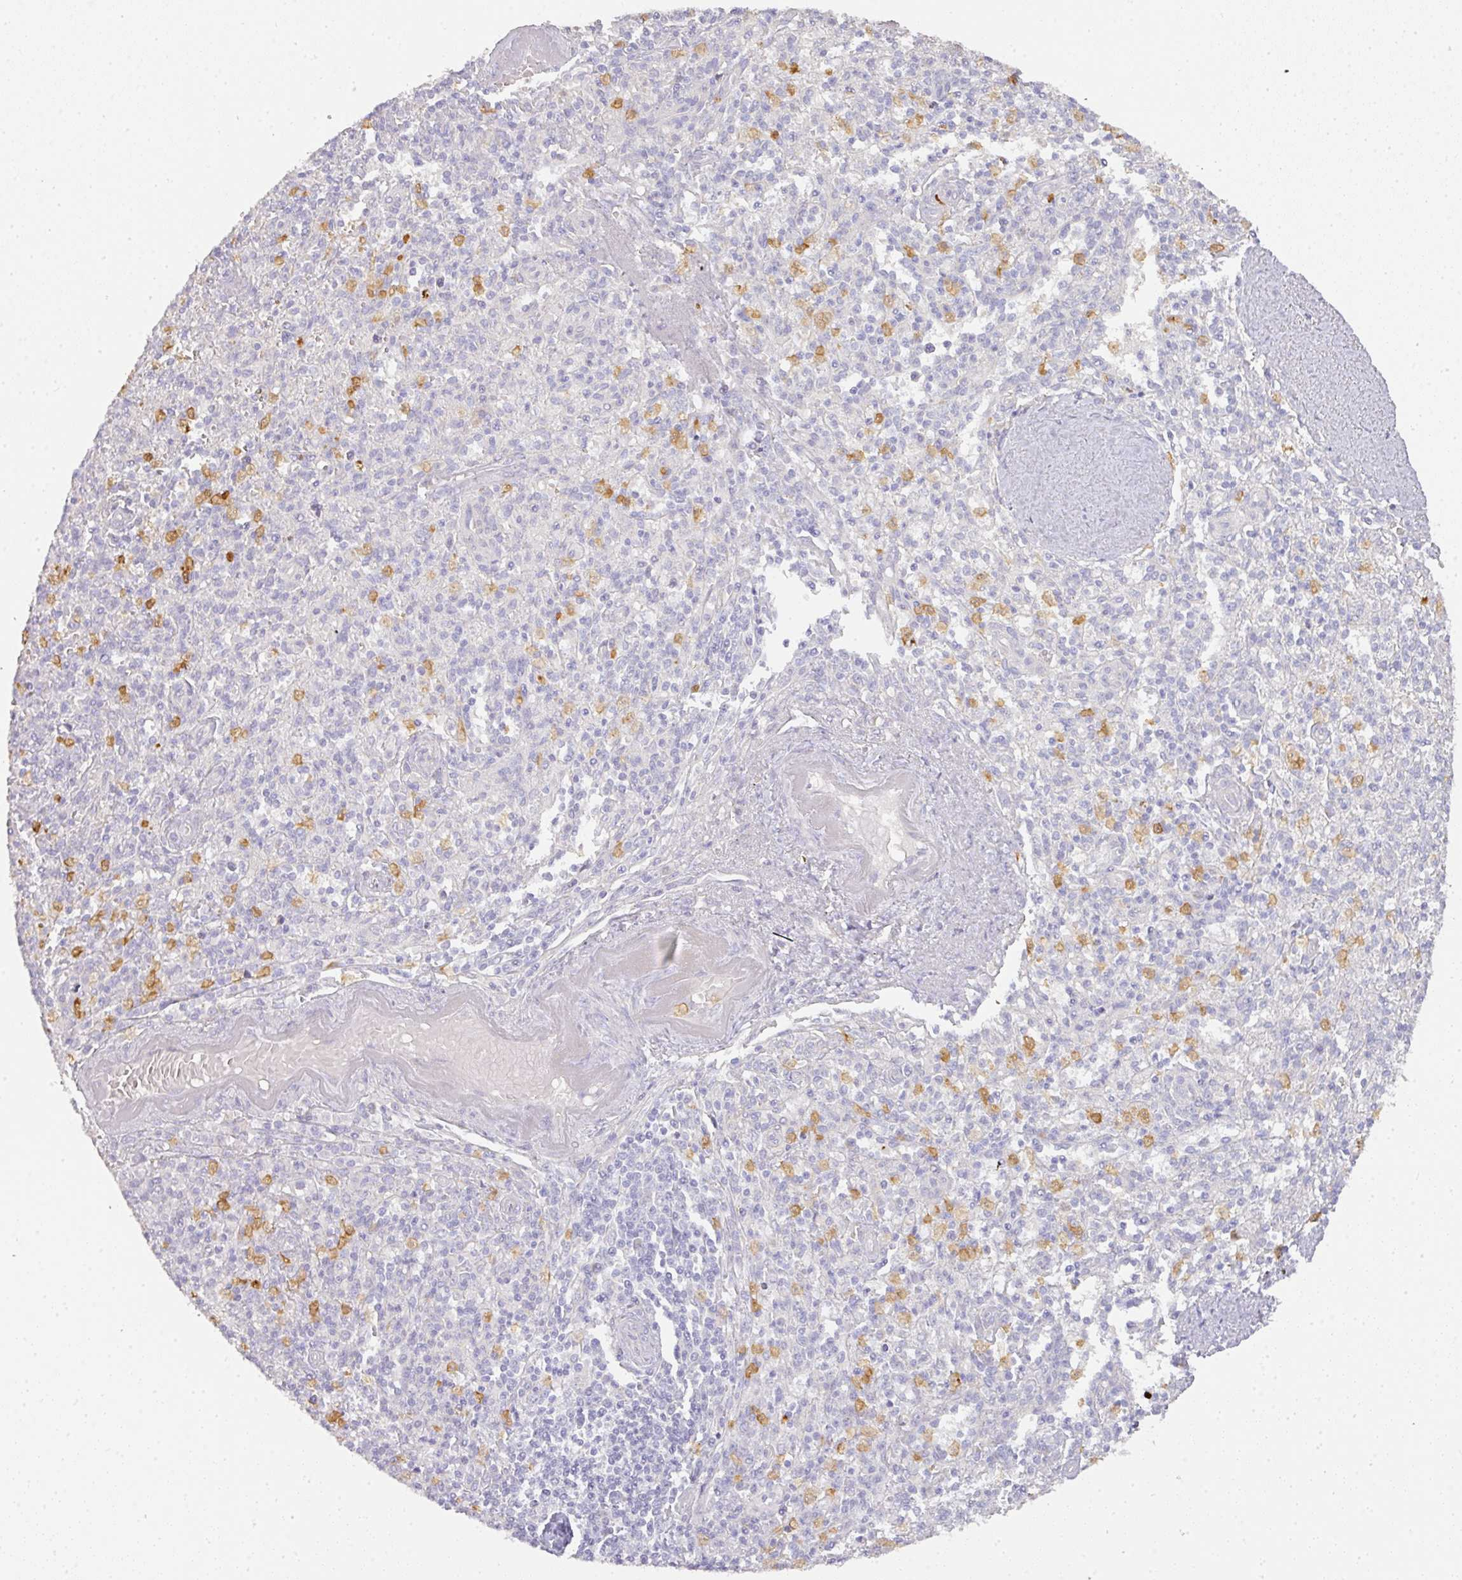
{"staining": {"intensity": "moderate", "quantity": "25%-75%", "location": "cytoplasmic/membranous"}, "tissue": "spleen", "cell_type": "Cells in red pulp", "image_type": "normal", "snomed": [{"axis": "morphology", "description": "Normal tissue, NOS"}, {"axis": "topography", "description": "Spleen"}], "caption": "The immunohistochemical stain highlights moderate cytoplasmic/membranous positivity in cells in red pulp of normal spleen. (brown staining indicates protein expression, while blue staining denotes nuclei).", "gene": "HHEX", "patient": {"sex": "female", "age": 70}}